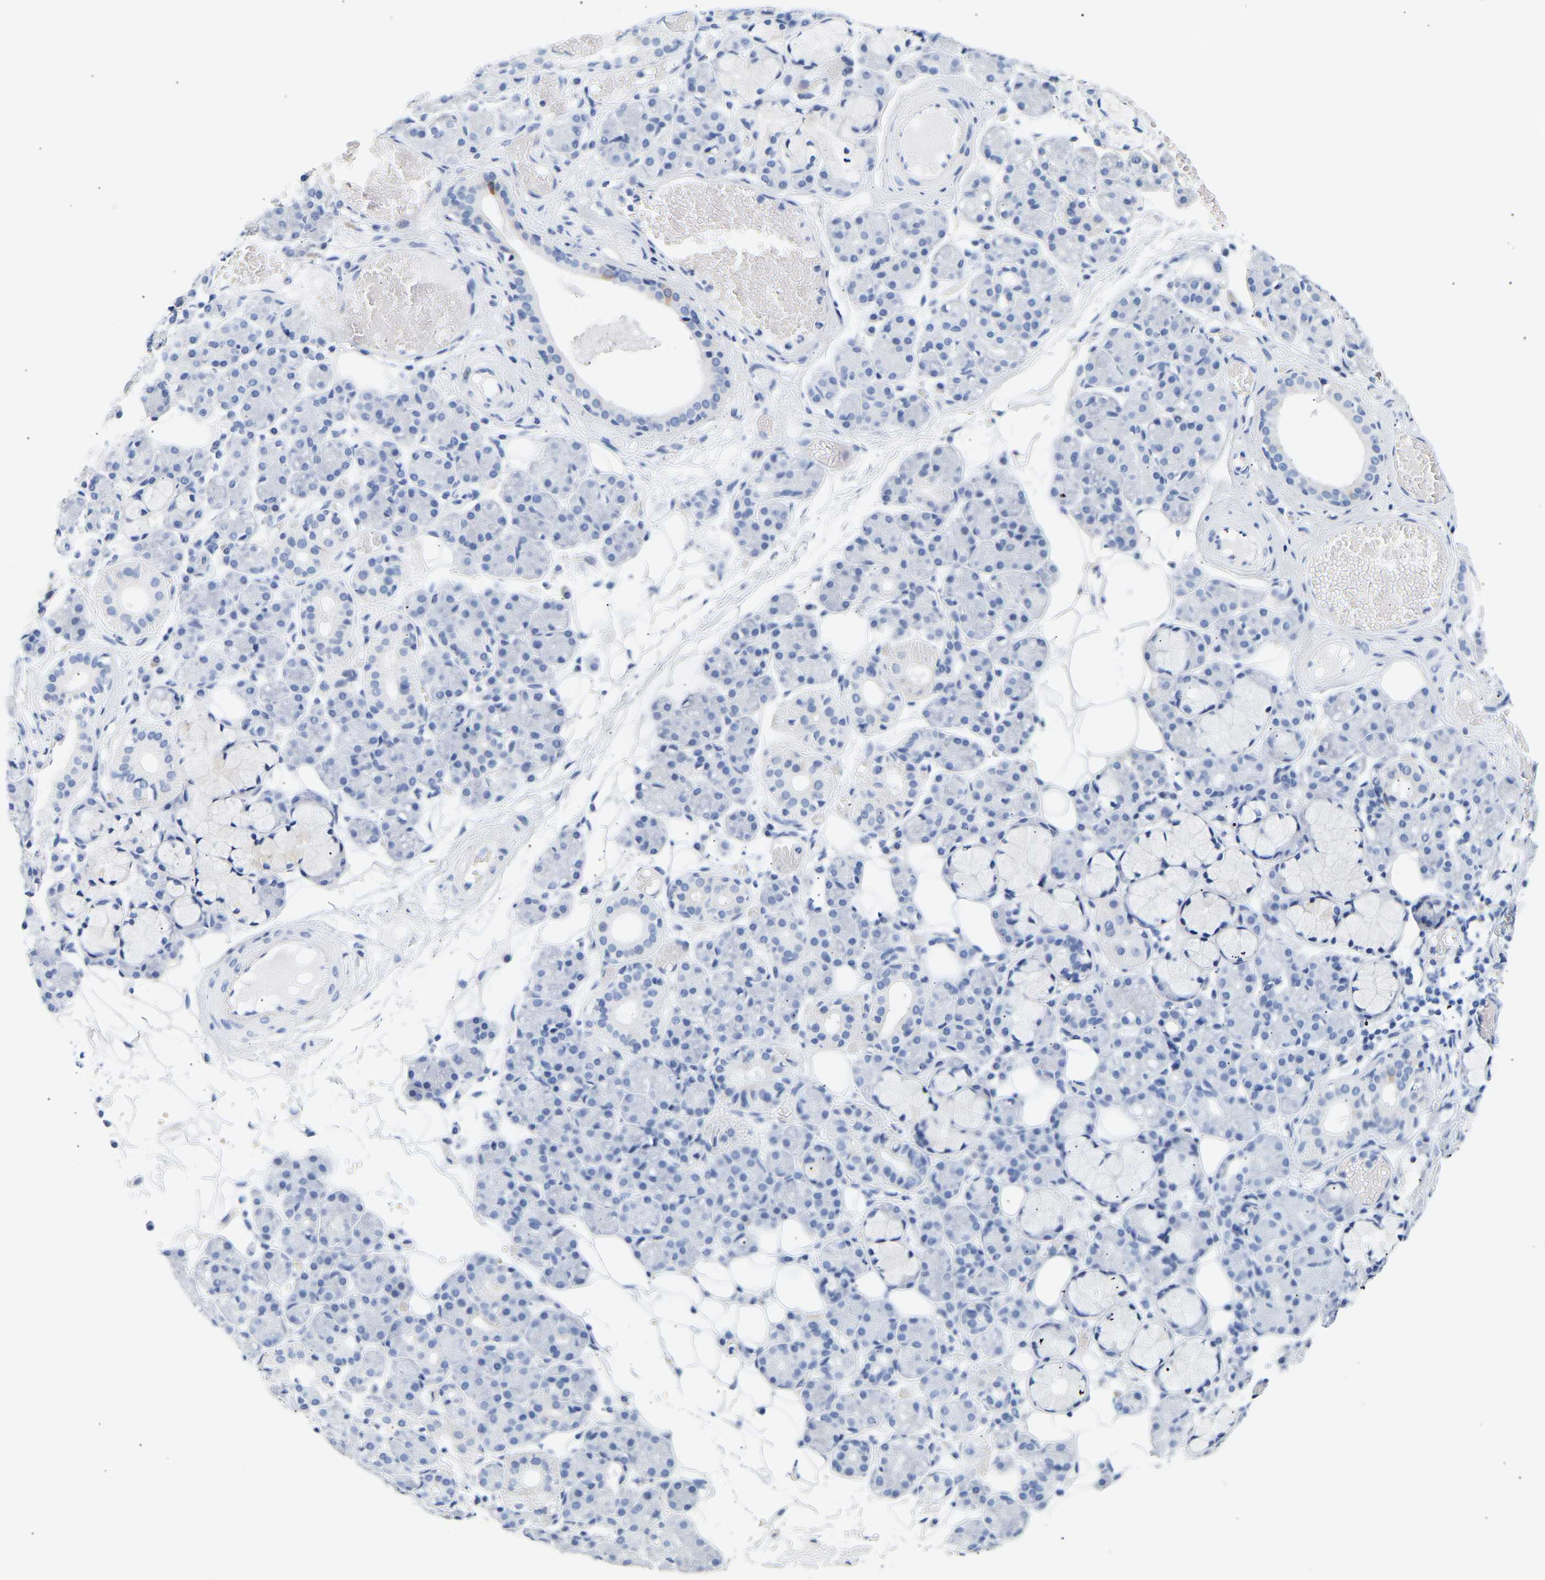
{"staining": {"intensity": "negative", "quantity": "none", "location": "none"}, "tissue": "salivary gland", "cell_type": "Glandular cells", "image_type": "normal", "snomed": [{"axis": "morphology", "description": "Normal tissue, NOS"}, {"axis": "topography", "description": "Salivary gland"}], "caption": "DAB (3,3'-diaminobenzidine) immunohistochemical staining of unremarkable human salivary gland displays no significant positivity in glandular cells.", "gene": "SPINK2", "patient": {"sex": "male", "age": 63}}